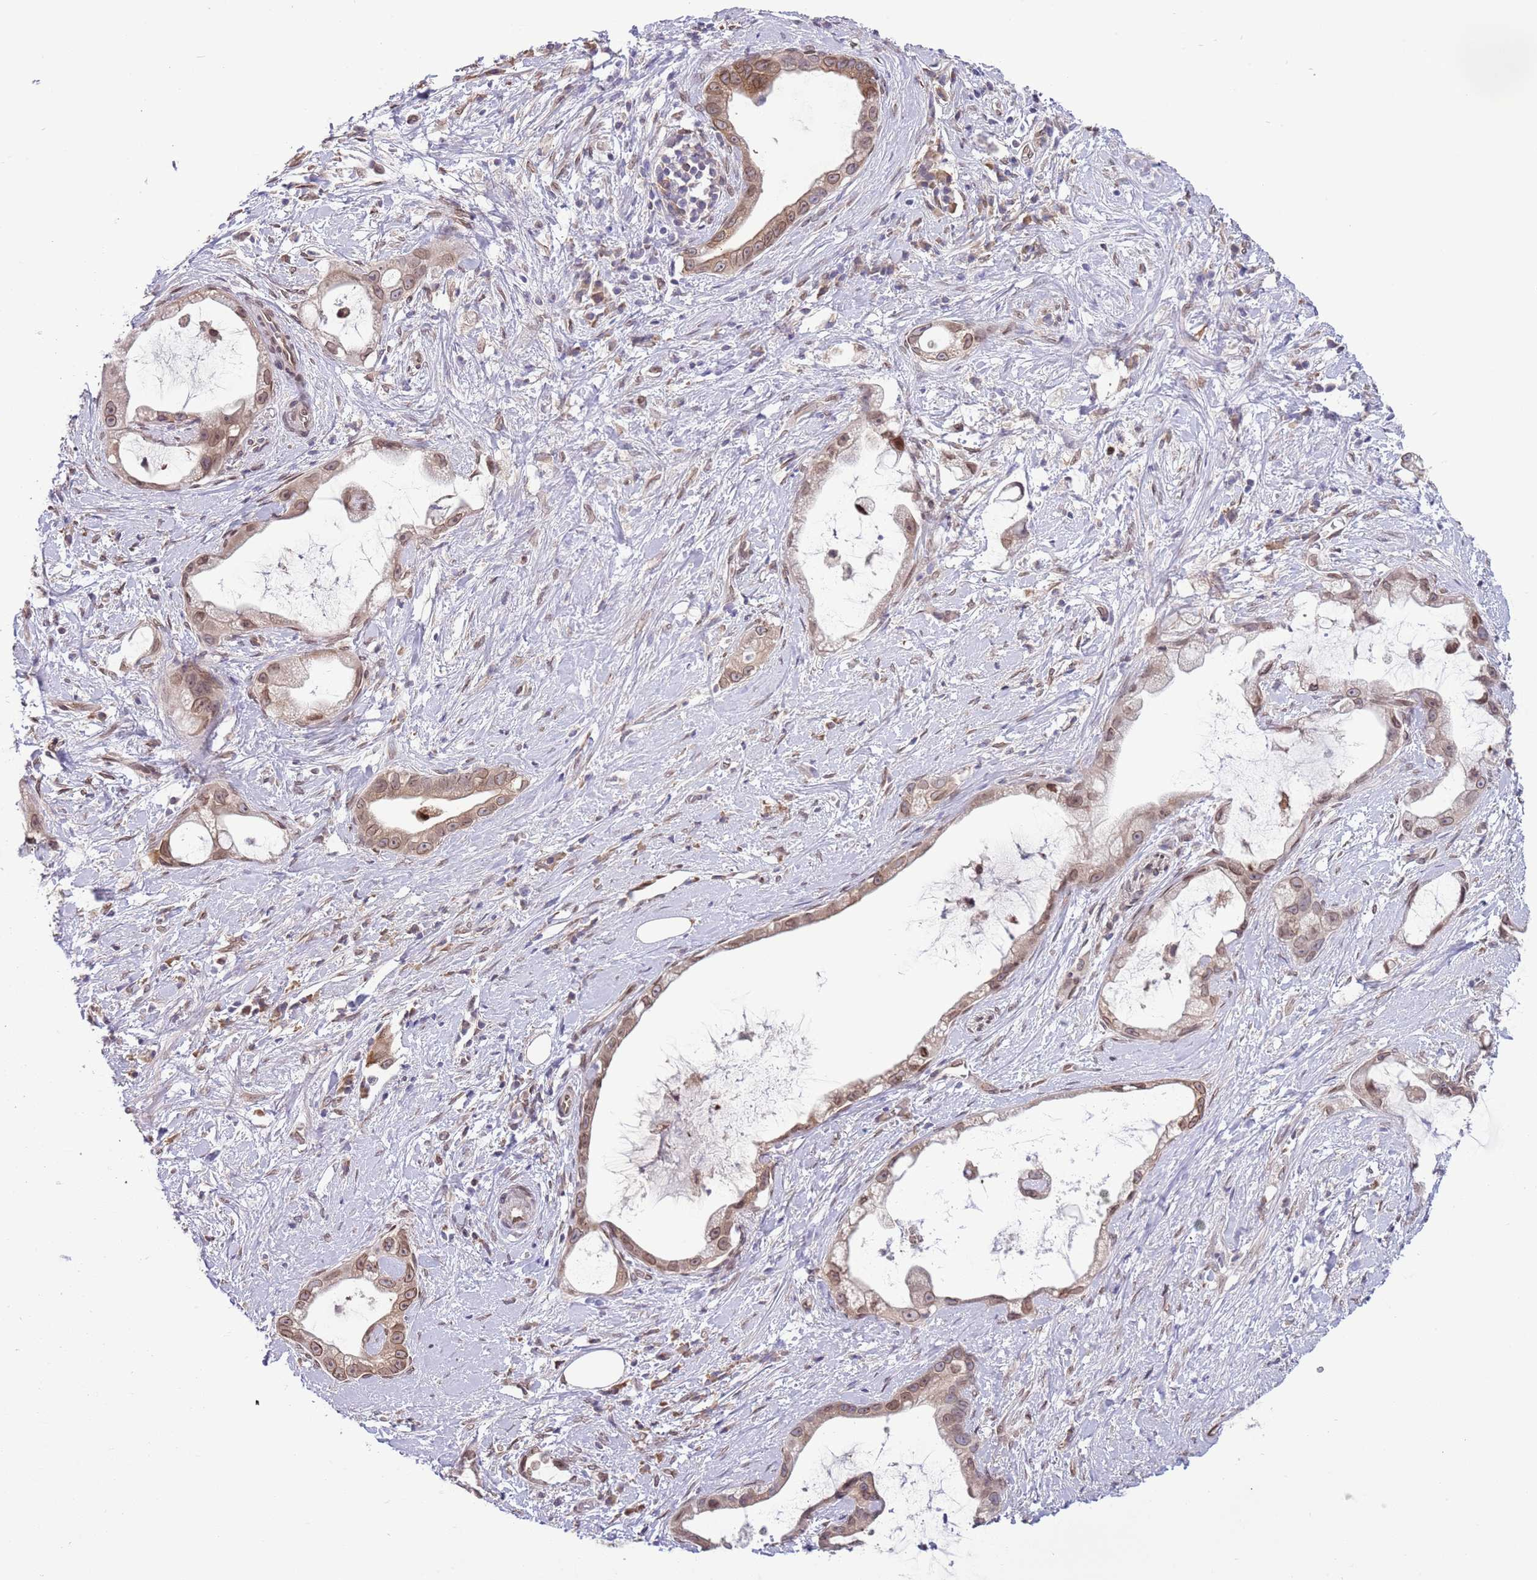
{"staining": {"intensity": "moderate", "quantity": "25%-75%", "location": "cytoplasmic/membranous,nuclear"}, "tissue": "stomach cancer", "cell_type": "Tumor cells", "image_type": "cancer", "snomed": [{"axis": "morphology", "description": "Adenocarcinoma, NOS"}, {"axis": "topography", "description": "Stomach"}], "caption": "Protein staining of adenocarcinoma (stomach) tissue demonstrates moderate cytoplasmic/membranous and nuclear positivity in about 25%-75% of tumor cells.", "gene": "ZNF665", "patient": {"sex": "male", "age": 55}}